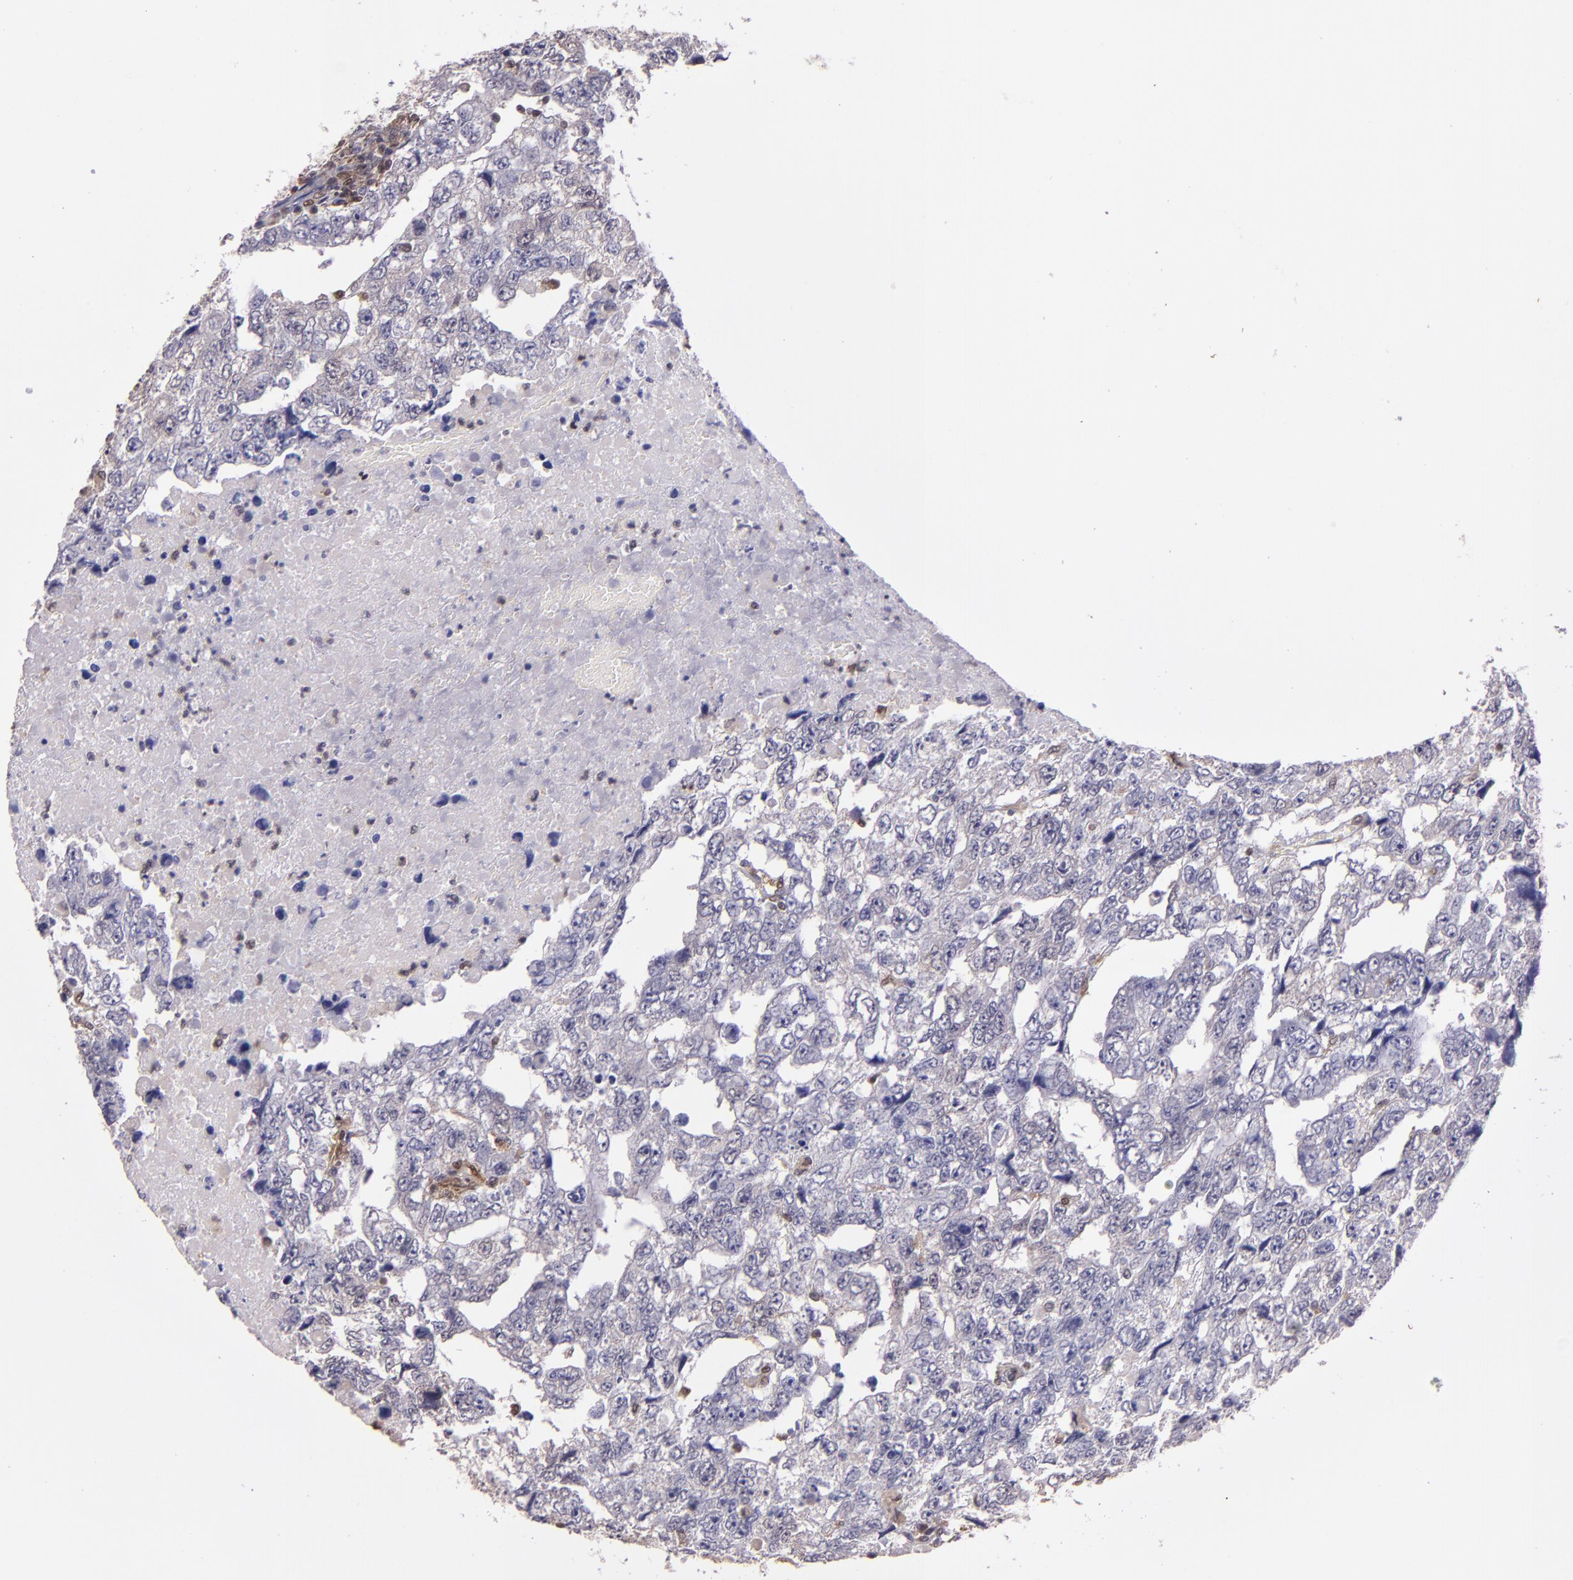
{"staining": {"intensity": "negative", "quantity": "none", "location": "none"}, "tissue": "testis cancer", "cell_type": "Tumor cells", "image_type": "cancer", "snomed": [{"axis": "morphology", "description": "Carcinoma, Embryonal, NOS"}, {"axis": "topography", "description": "Testis"}], "caption": "The immunohistochemistry photomicrograph has no significant expression in tumor cells of testis cancer tissue.", "gene": "STAT6", "patient": {"sex": "male", "age": 36}}